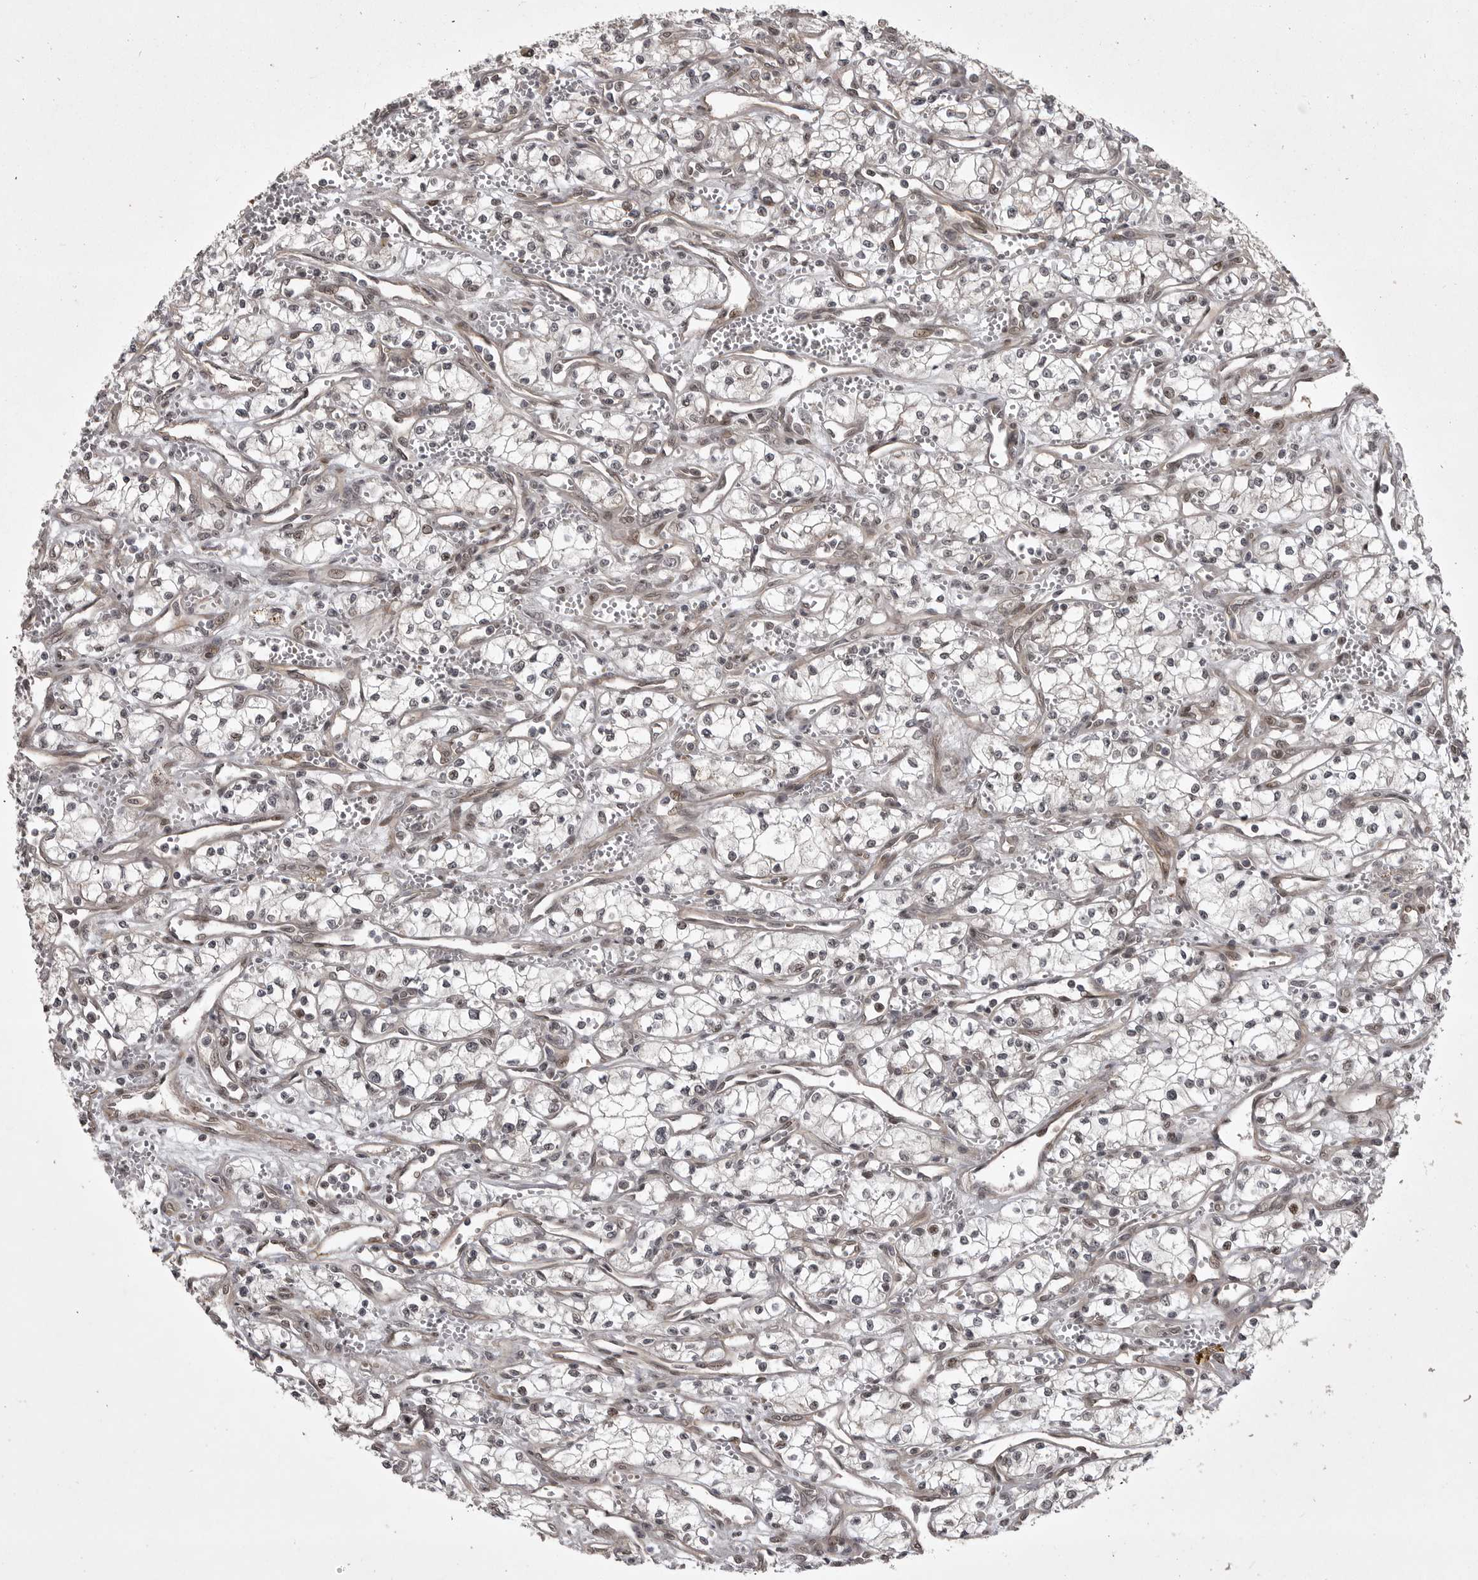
{"staining": {"intensity": "weak", "quantity": "25%-75%", "location": "nuclear"}, "tissue": "renal cancer", "cell_type": "Tumor cells", "image_type": "cancer", "snomed": [{"axis": "morphology", "description": "Adenocarcinoma, NOS"}, {"axis": "topography", "description": "Kidney"}], "caption": "This is an image of immunohistochemistry (IHC) staining of renal adenocarcinoma, which shows weak expression in the nuclear of tumor cells.", "gene": "SNX16", "patient": {"sex": "male", "age": 59}}